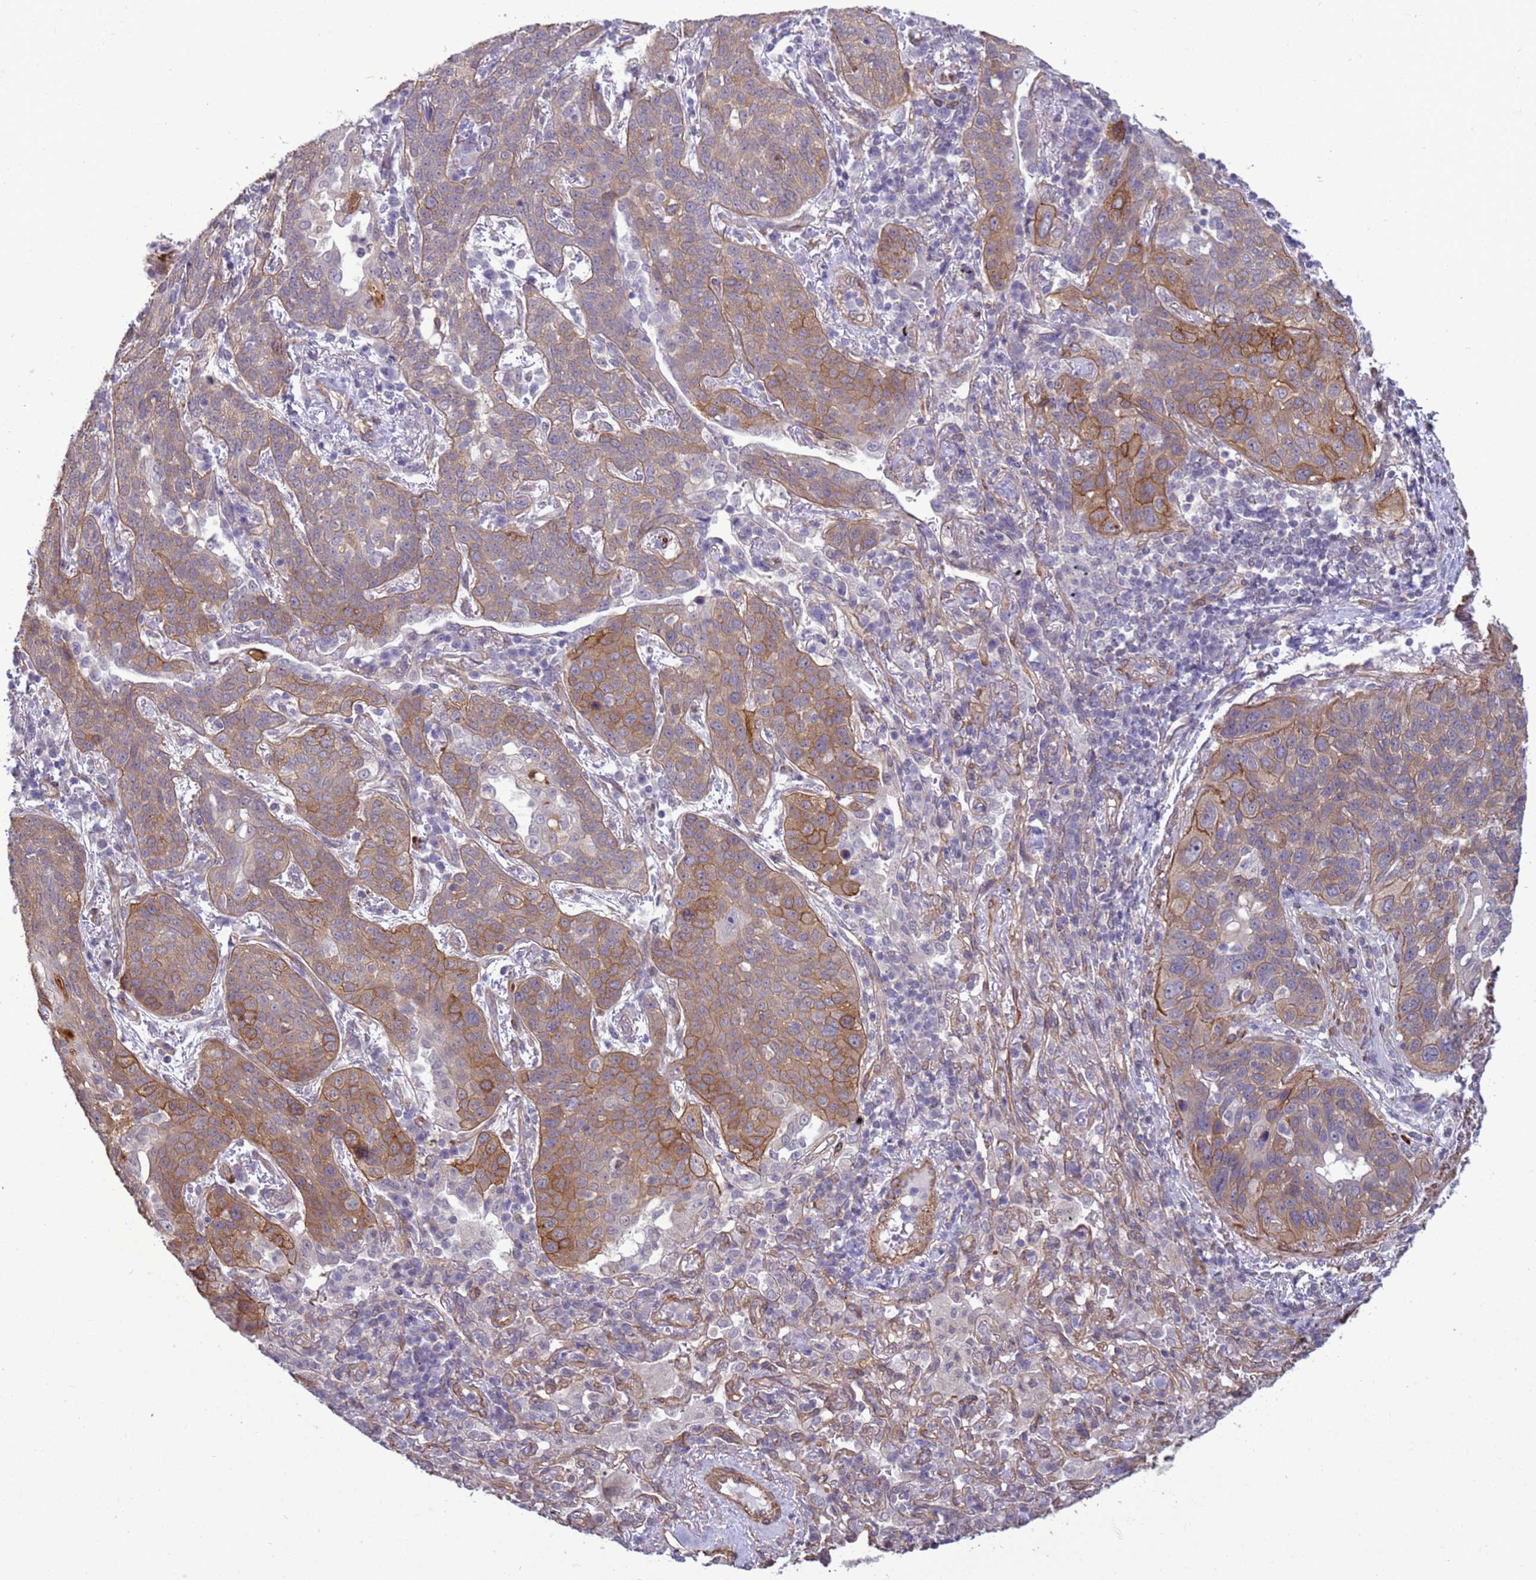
{"staining": {"intensity": "moderate", "quantity": "25%-75%", "location": "cytoplasmic/membranous"}, "tissue": "lung cancer", "cell_type": "Tumor cells", "image_type": "cancer", "snomed": [{"axis": "morphology", "description": "Squamous cell carcinoma, NOS"}, {"axis": "topography", "description": "Lung"}], "caption": "Brown immunohistochemical staining in human lung cancer (squamous cell carcinoma) shows moderate cytoplasmic/membranous staining in approximately 25%-75% of tumor cells.", "gene": "ITGB4", "patient": {"sex": "female", "age": 70}}